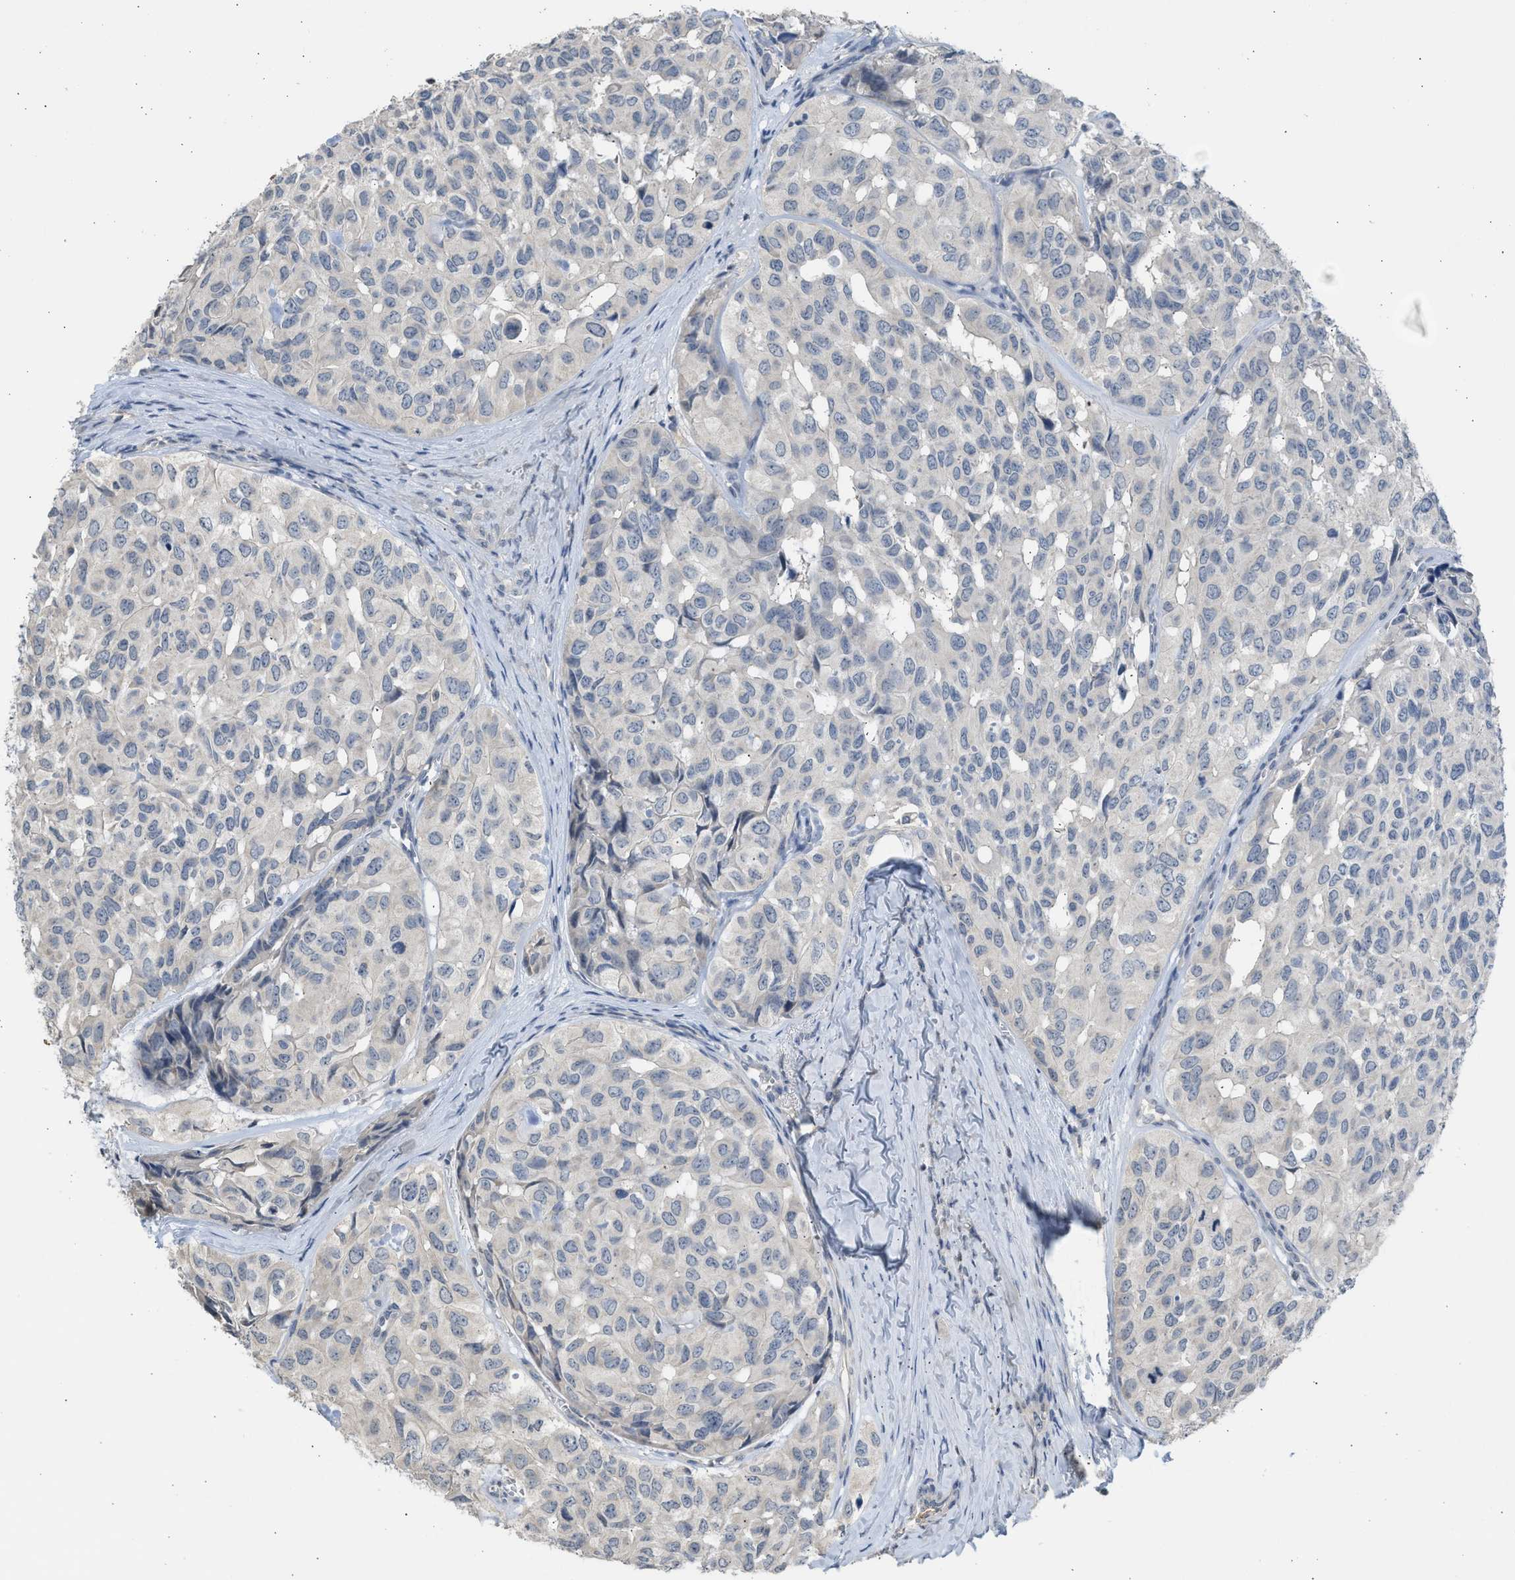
{"staining": {"intensity": "negative", "quantity": "none", "location": "none"}, "tissue": "head and neck cancer", "cell_type": "Tumor cells", "image_type": "cancer", "snomed": [{"axis": "morphology", "description": "Adenocarcinoma, NOS"}, {"axis": "topography", "description": "Salivary gland, NOS"}, {"axis": "topography", "description": "Head-Neck"}], "caption": "Immunohistochemistry (IHC) photomicrograph of neoplastic tissue: head and neck cancer (adenocarcinoma) stained with DAB (3,3'-diaminobenzidine) shows no significant protein staining in tumor cells. (Brightfield microscopy of DAB (3,3'-diaminobenzidine) immunohistochemistry (IHC) at high magnification).", "gene": "SULT2A1", "patient": {"sex": "female", "age": 76}}